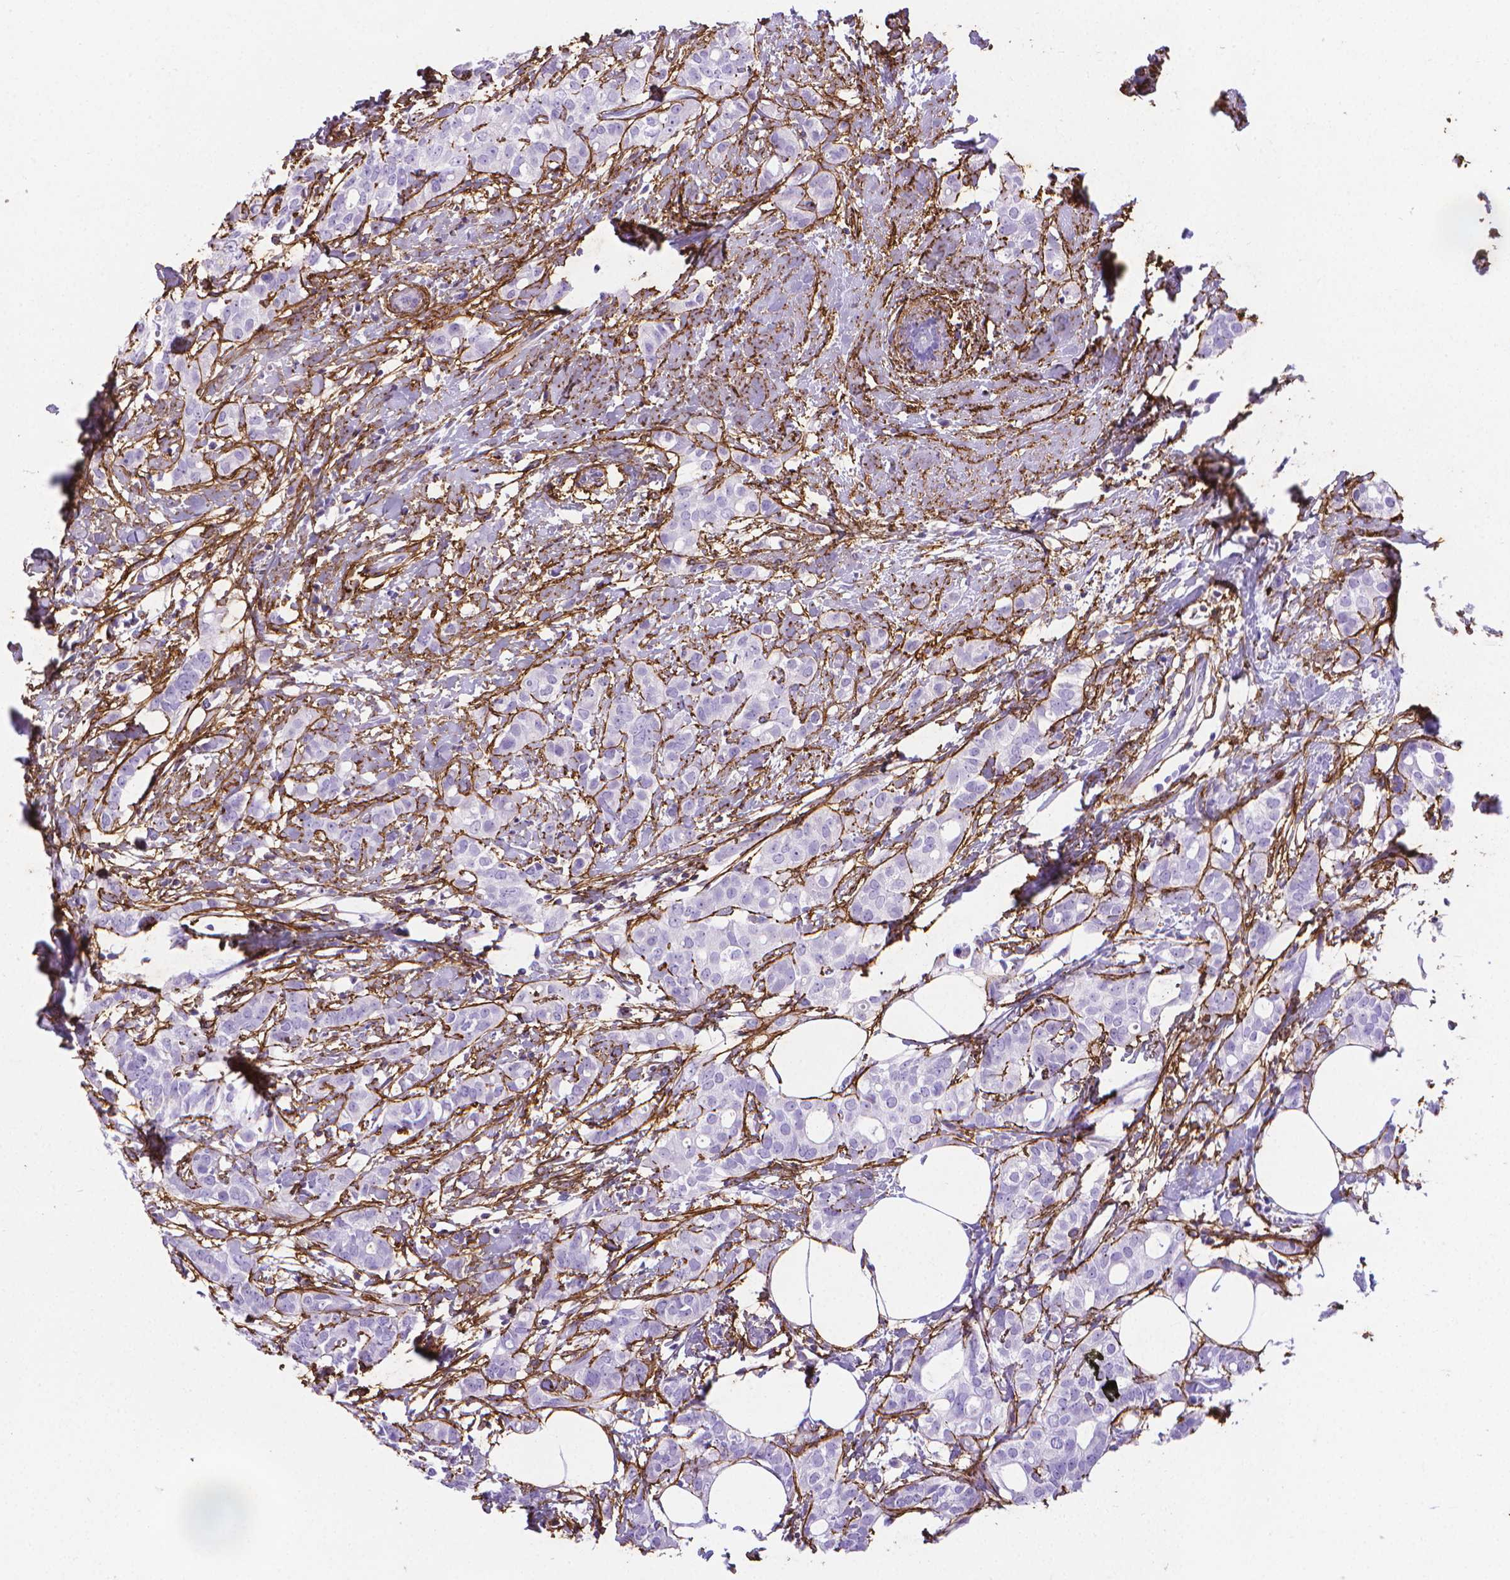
{"staining": {"intensity": "negative", "quantity": "none", "location": "none"}, "tissue": "breast cancer", "cell_type": "Tumor cells", "image_type": "cancer", "snomed": [{"axis": "morphology", "description": "Duct carcinoma"}, {"axis": "topography", "description": "Breast"}], "caption": "High magnification brightfield microscopy of breast cancer stained with DAB (brown) and counterstained with hematoxylin (blue): tumor cells show no significant expression.", "gene": "MFAP2", "patient": {"sex": "female", "age": 40}}